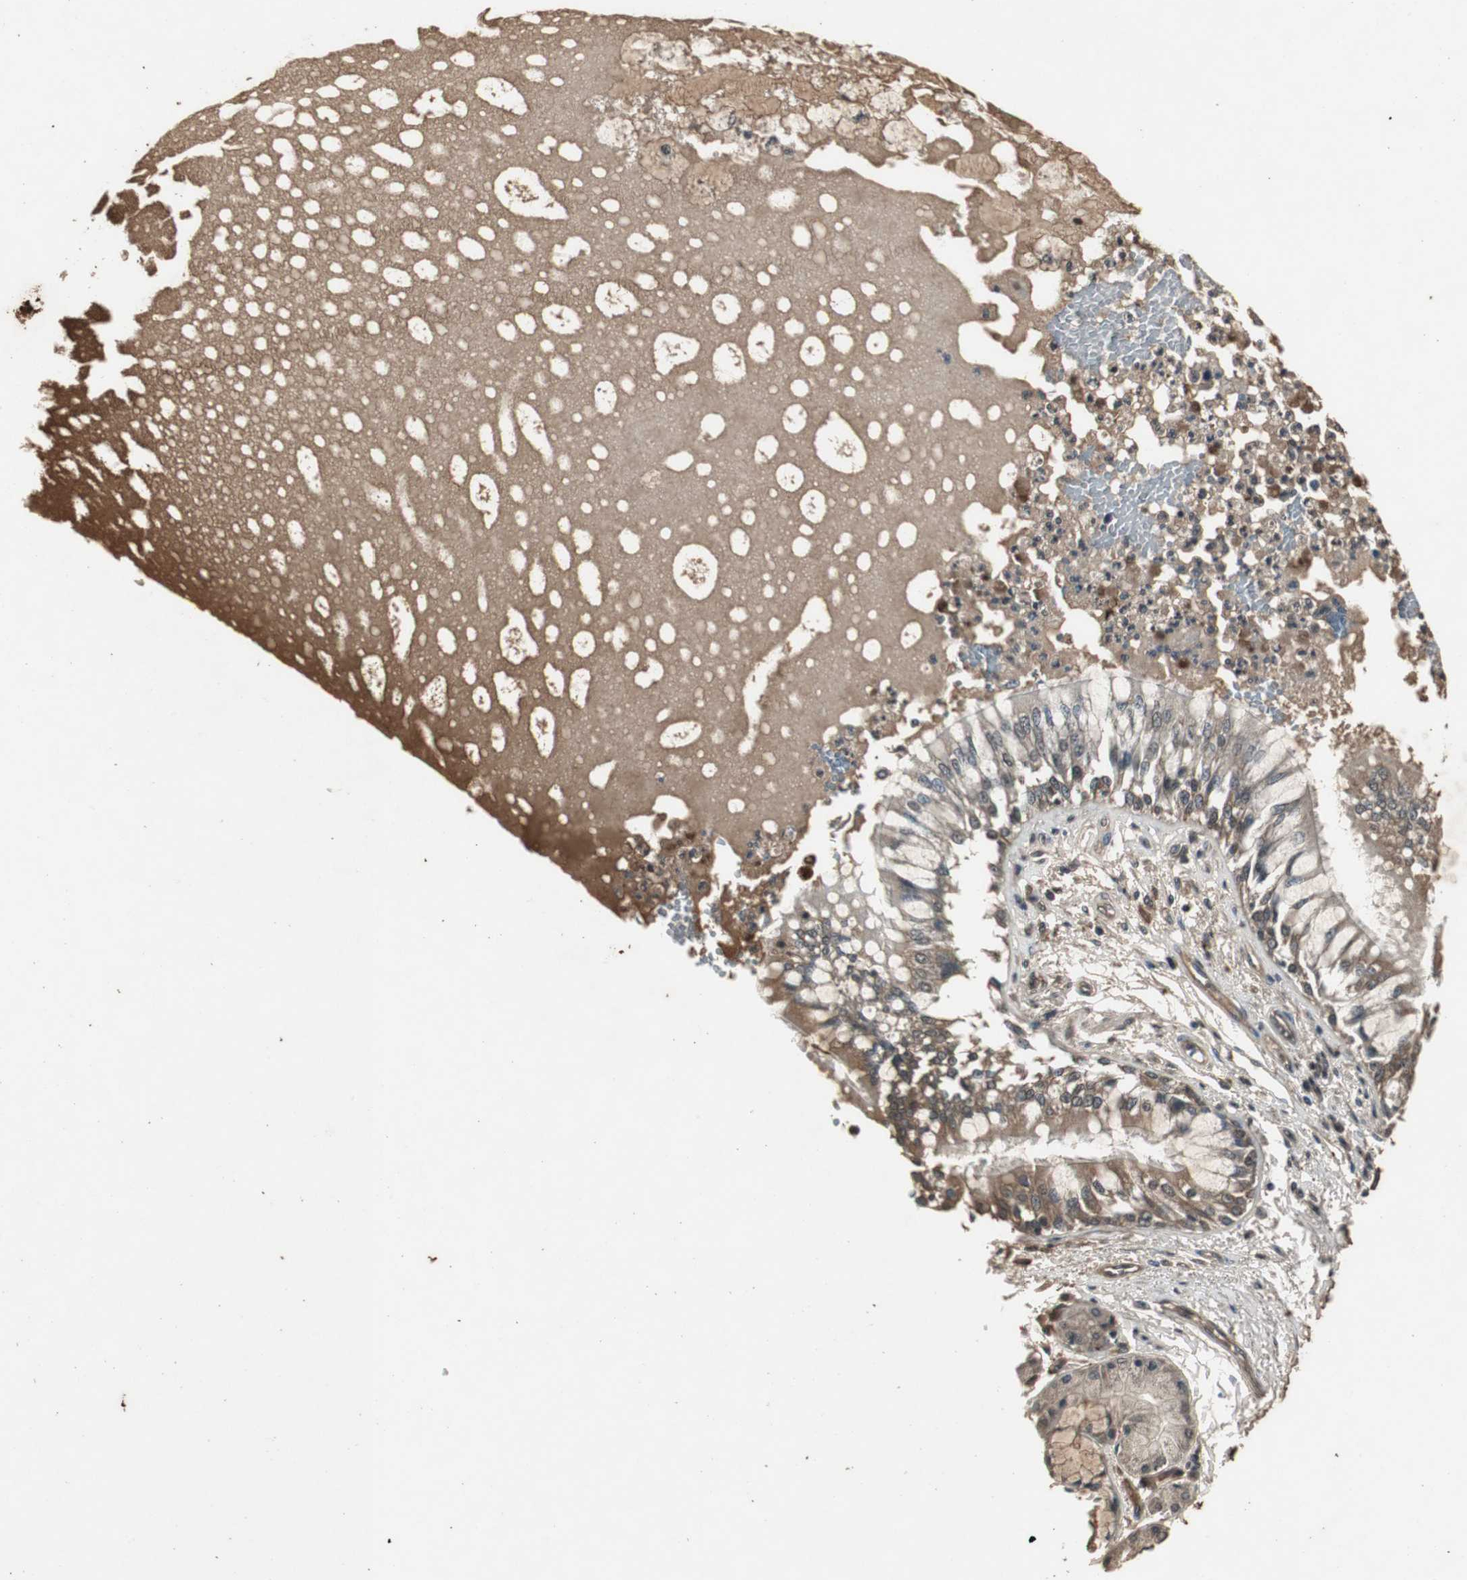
{"staining": {"intensity": "moderate", "quantity": ">75%", "location": "cytoplasmic/membranous,nuclear"}, "tissue": "bronchus", "cell_type": "Respiratory epithelial cells", "image_type": "normal", "snomed": [{"axis": "morphology", "description": "Normal tissue, NOS"}, {"axis": "topography", "description": "Cartilage tissue"}, {"axis": "topography", "description": "Bronchus"}, {"axis": "topography", "description": "Lung"}], "caption": "Immunohistochemistry (IHC) staining of benign bronchus, which reveals medium levels of moderate cytoplasmic/membranous,nuclear expression in approximately >75% of respiratory epithelial cells indicating moderate cytoplasmic/membranous,nuclear protein positivity. The staining was performed using DAB (brown) for protein detection and nuclei were counterstained in hematoxylin (blue).", "gene": "EMX1", "patient": {"sex": "female", "age": 49}}